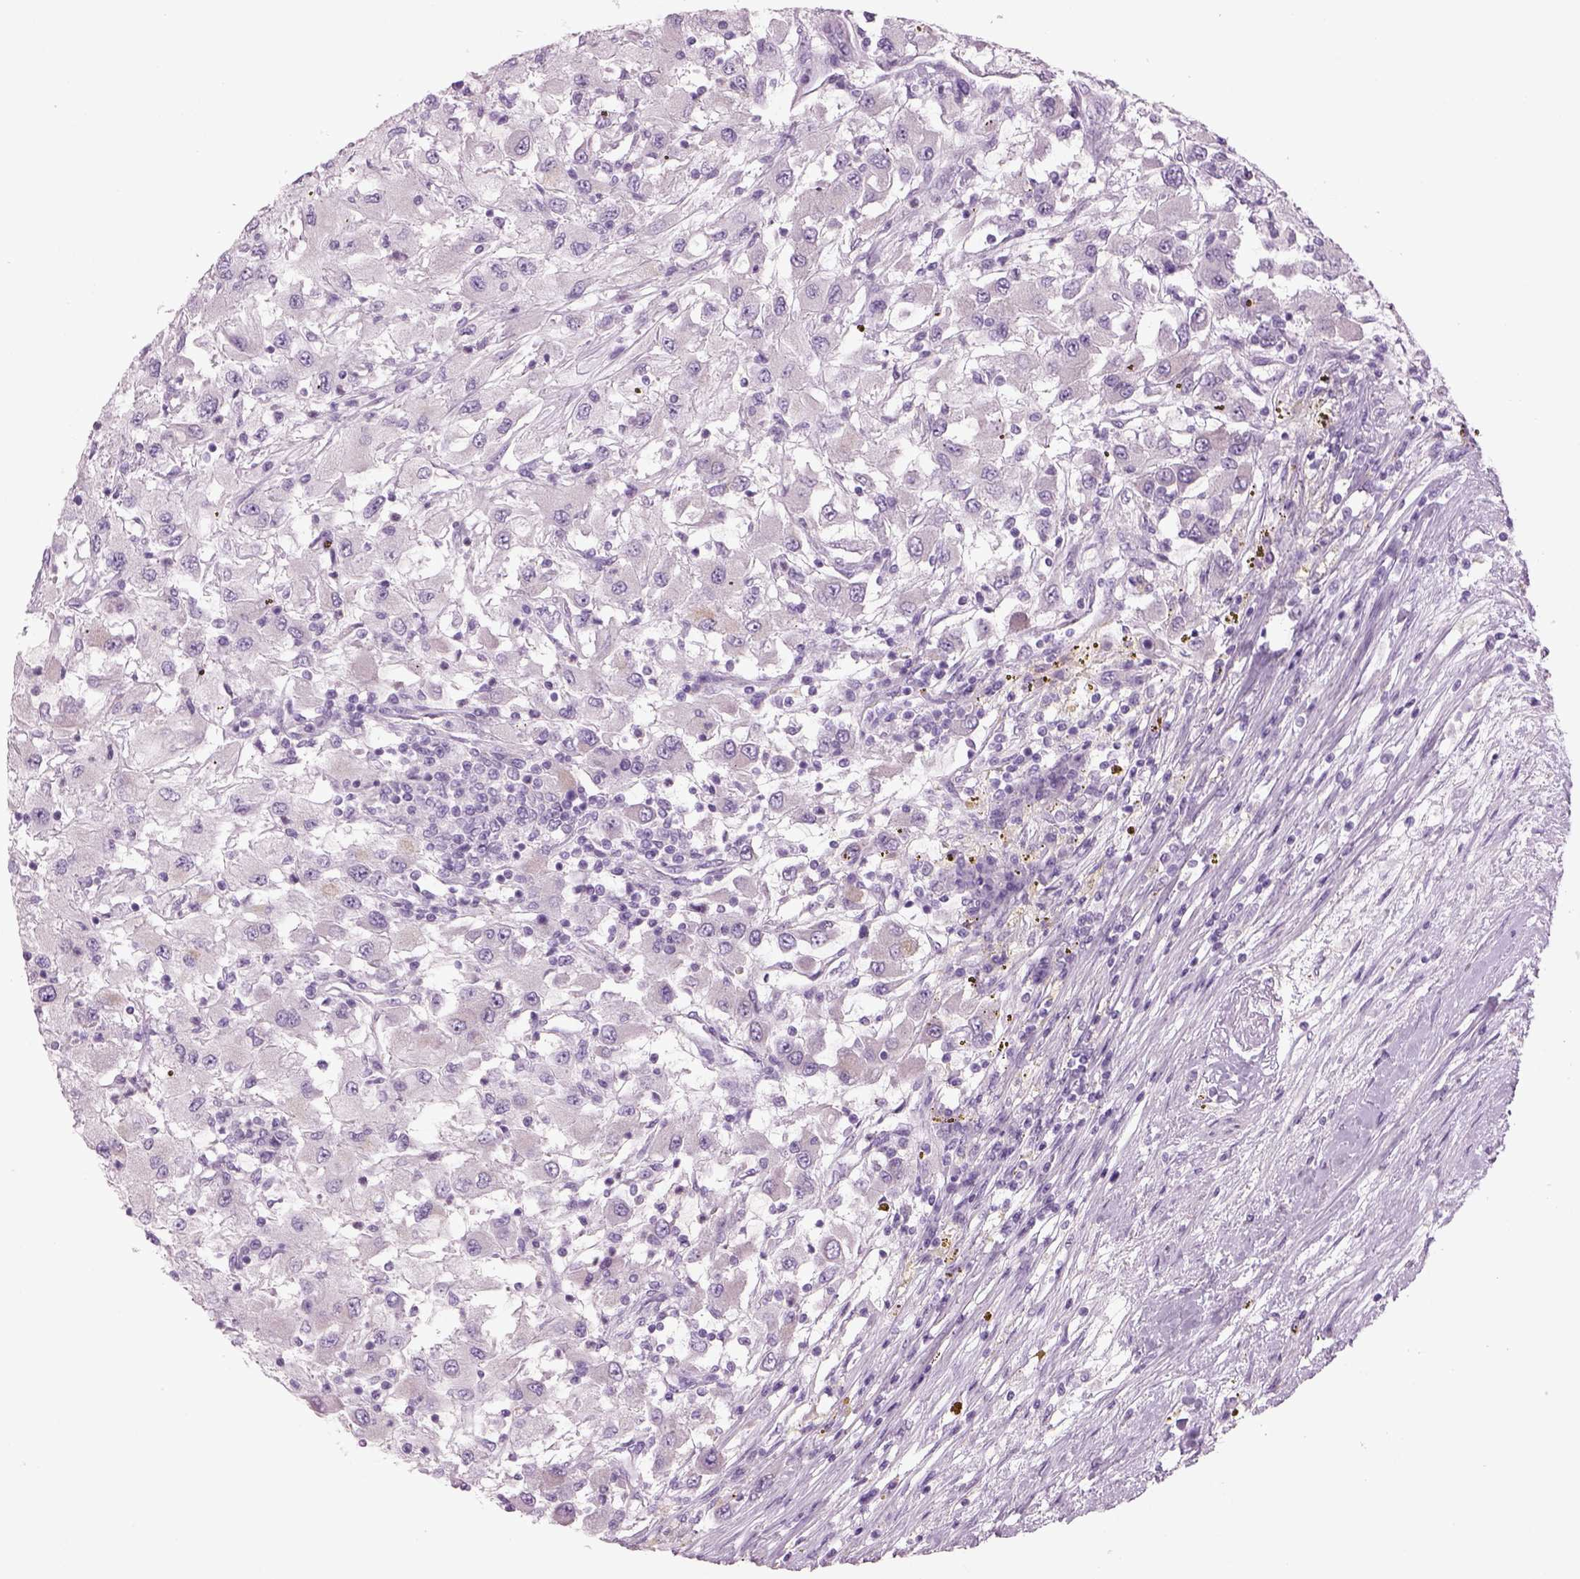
{"staining": {"intensity": "negative", "quantity": "none", "location": "none"}, "tissue": "renal cancer", "cell_type": "Tumor cells", "image_type": "cancer", "snomed": [{"axis": "morphology", "description": "Adenocarcinoma, NOS"}, {"axis": "topography", "description": "Kidney"}], "caption": "A high-resolution photomicrograph shows immunohistochemistry staining of renal cancer (adenocarcinoma), which reveals no significant positivity in tumor cells.", "gene": "MDH1B", "patient": {"sex": "female", "age": 67}}